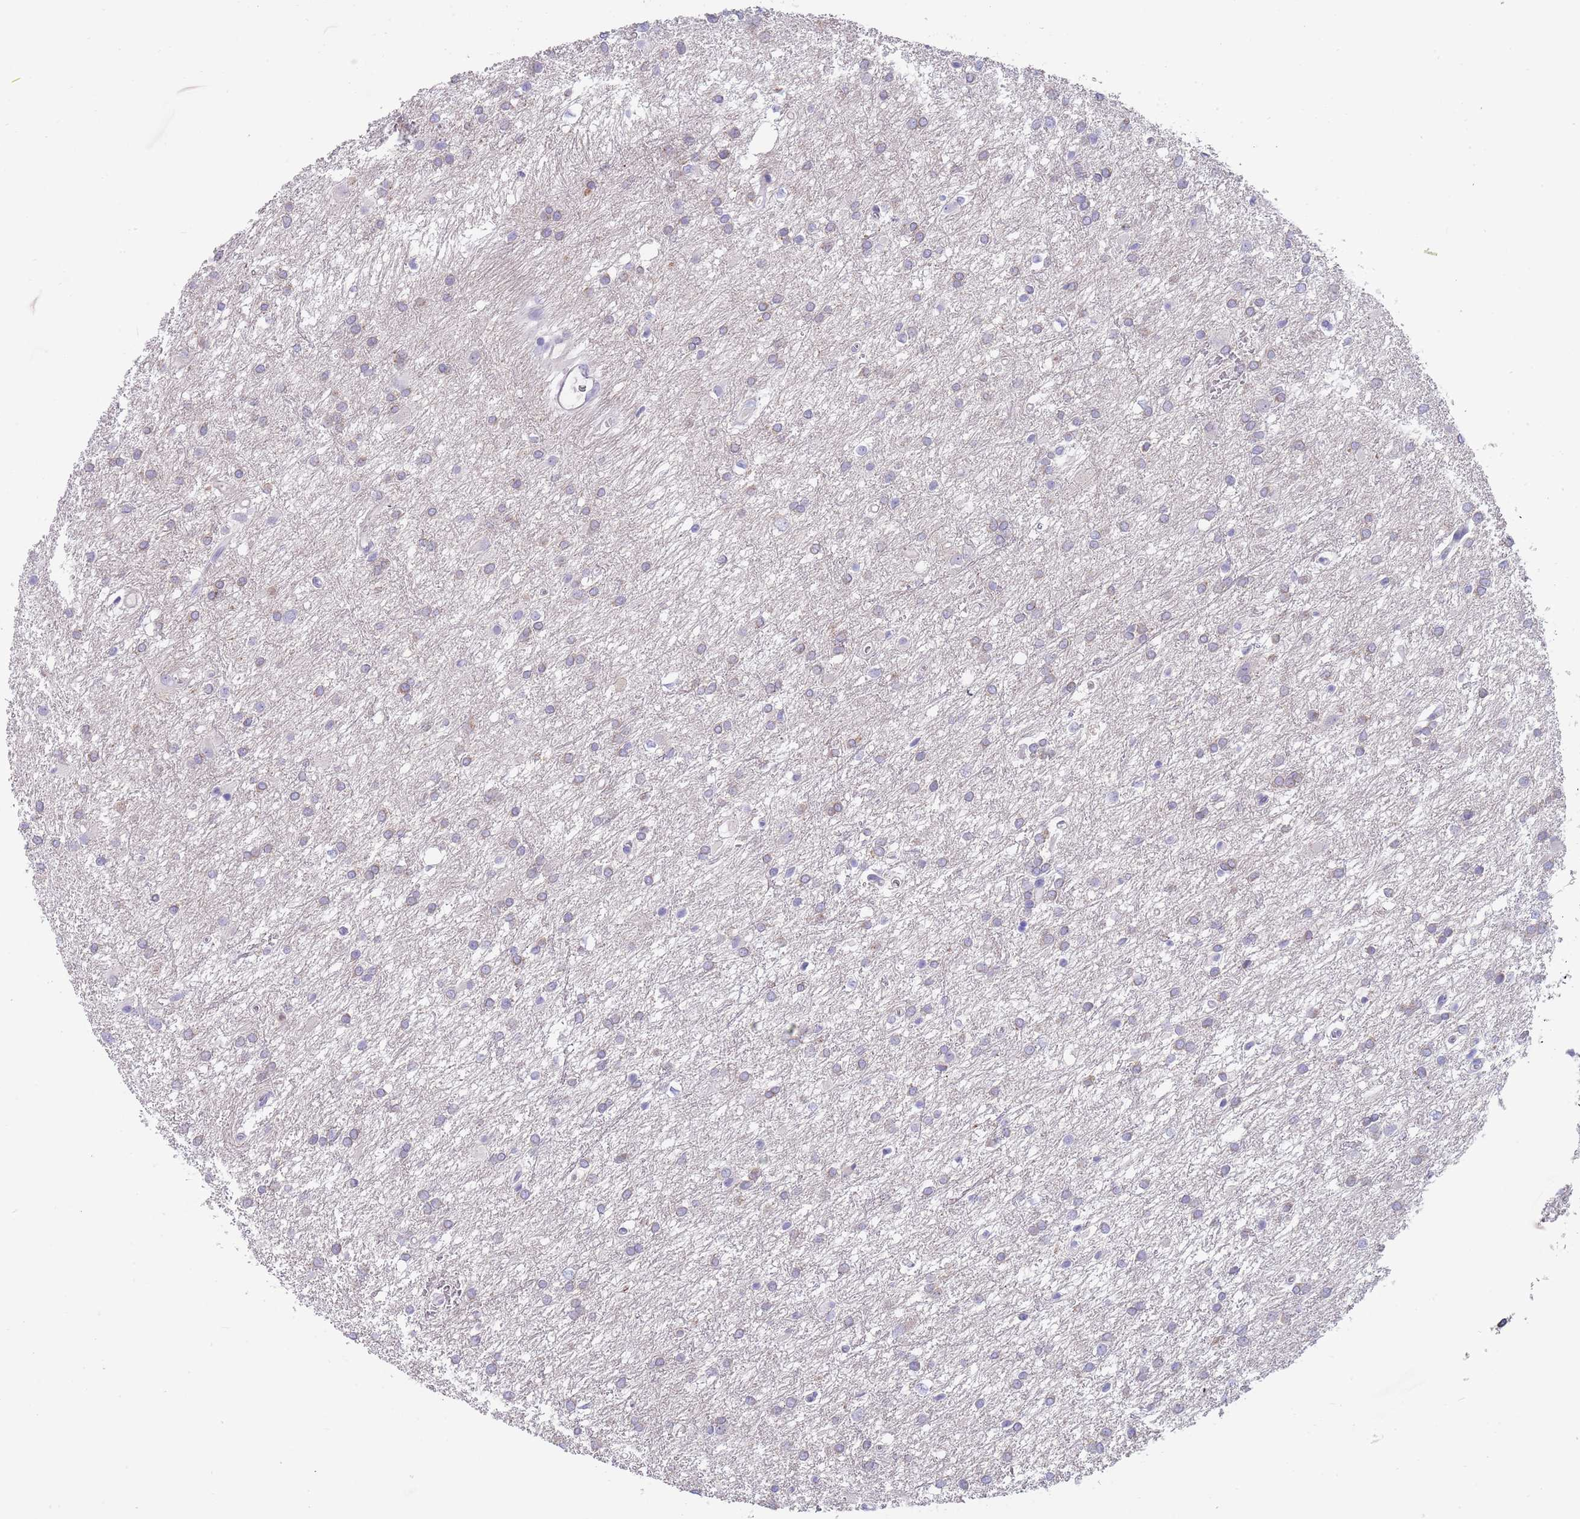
{"staining": {"intensity": "weak", "quantity": "<25%", "location": "cytoplasmic/membranous"}, "tissue": "glioma", "cell_type": "Tumor cells", "image_type": "cancer", "snomed": [{"axis": "morphology", "description": "Glioma, malignant, High grade"}, {"axis": "topography", "description": "Brain"}], "caption": "IHC micrograph of glioma stained for a protein (brown), which reveals no expression in tumor cells. (DAB IHC visualized using brightfield microscopy, high magnification).", "gene": "TYW1", "patient": {"sex": "female", "age": 50}}